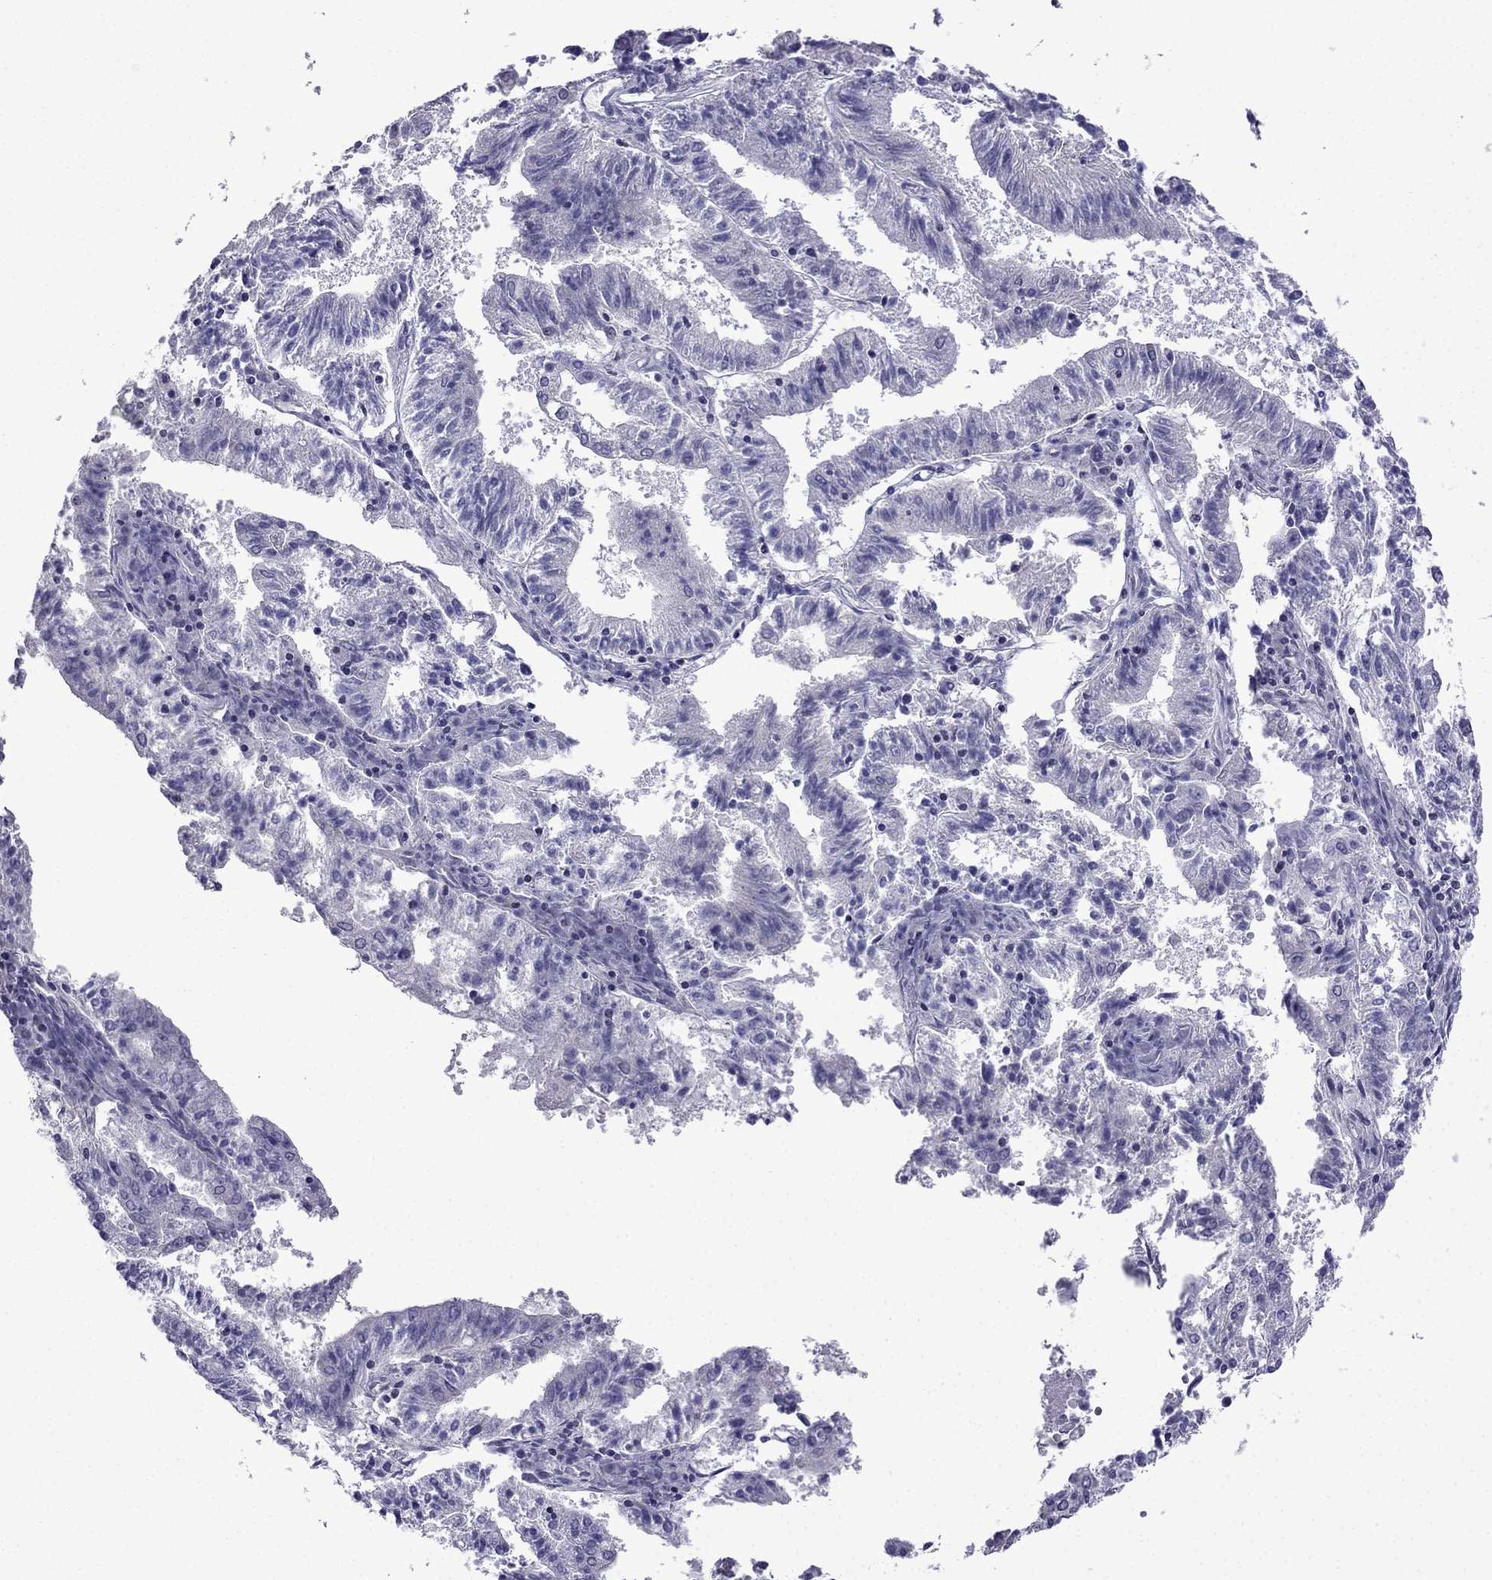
{"staining": {"intensity": "negative", "quantity": "none", "location": "none"}, "tissue": "endometrial cancer", "cell_type": "Tumor cells", "image_type": "cancer", "snomed": [{"axis": "morphology", "description": "Adenocarcinoma, NOS"}, {"axis": "topography", "description": "Endometrium"}], "caption": "Immunohistochemistry photomicrograph of human adenocarcinoma (endometrial) stained for a protein (brown), which shows no positivity in tumor cells.", "gene": "POM121L12", "patient": {"sex": "female", "age": 82}}